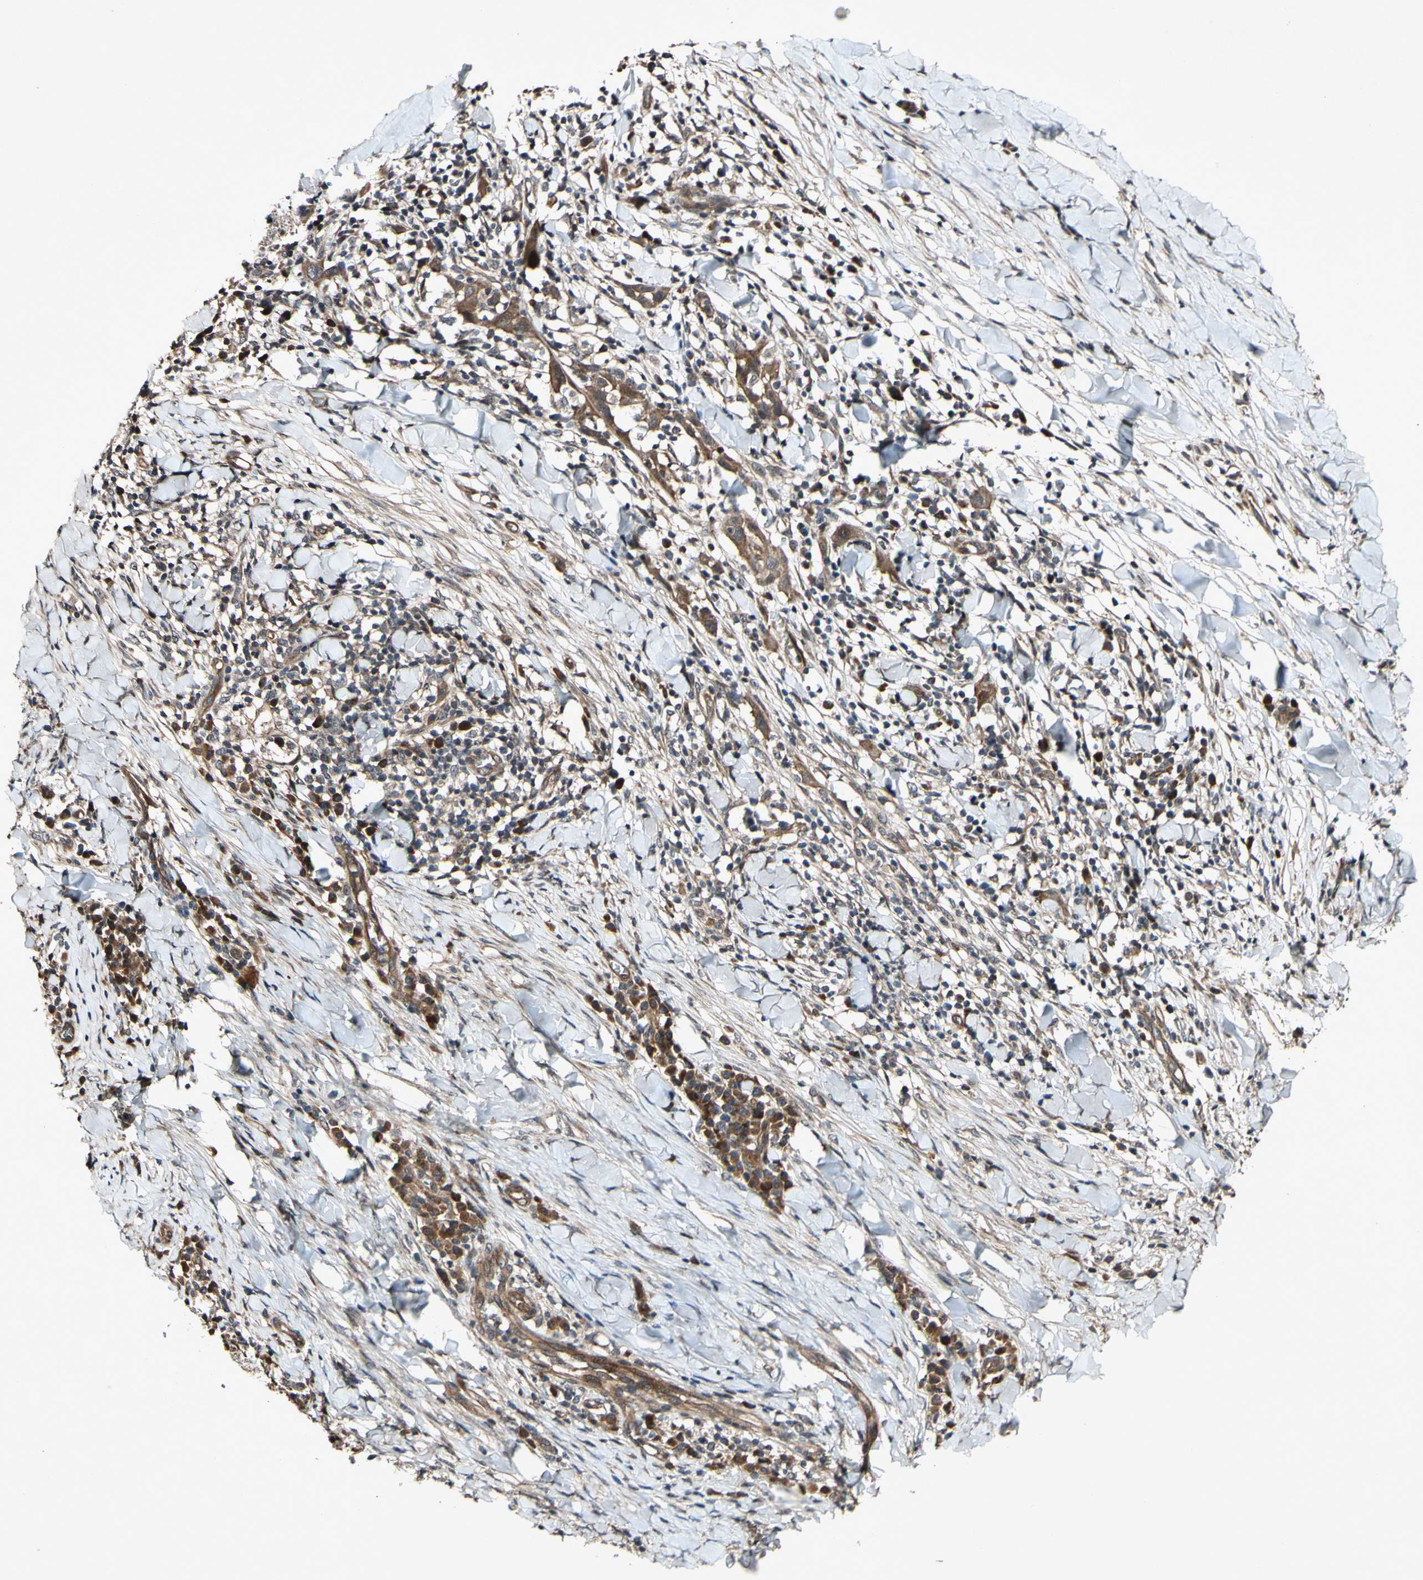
{"staining": {"intensity": "moderate", "quantity": ">75%", "location": "none"}, "tissue": "skin cancer", "cell_type": "Tumor cells", "image_type": "cancer", "snomed": [{"axis": "morphology", "description": "Squamous cell carcinoma, NOS"}, {"axis": "topography", "description": "Skin"}], "caption": "This is a histology image of immunohistochemistry (IHC) staining of skin cancer (squamous cell carcinoma), which shows moderate positivity in the None of tumor cells.", "gene": "CSNK1E", "patient": {"sex": "male", "age": 24}}